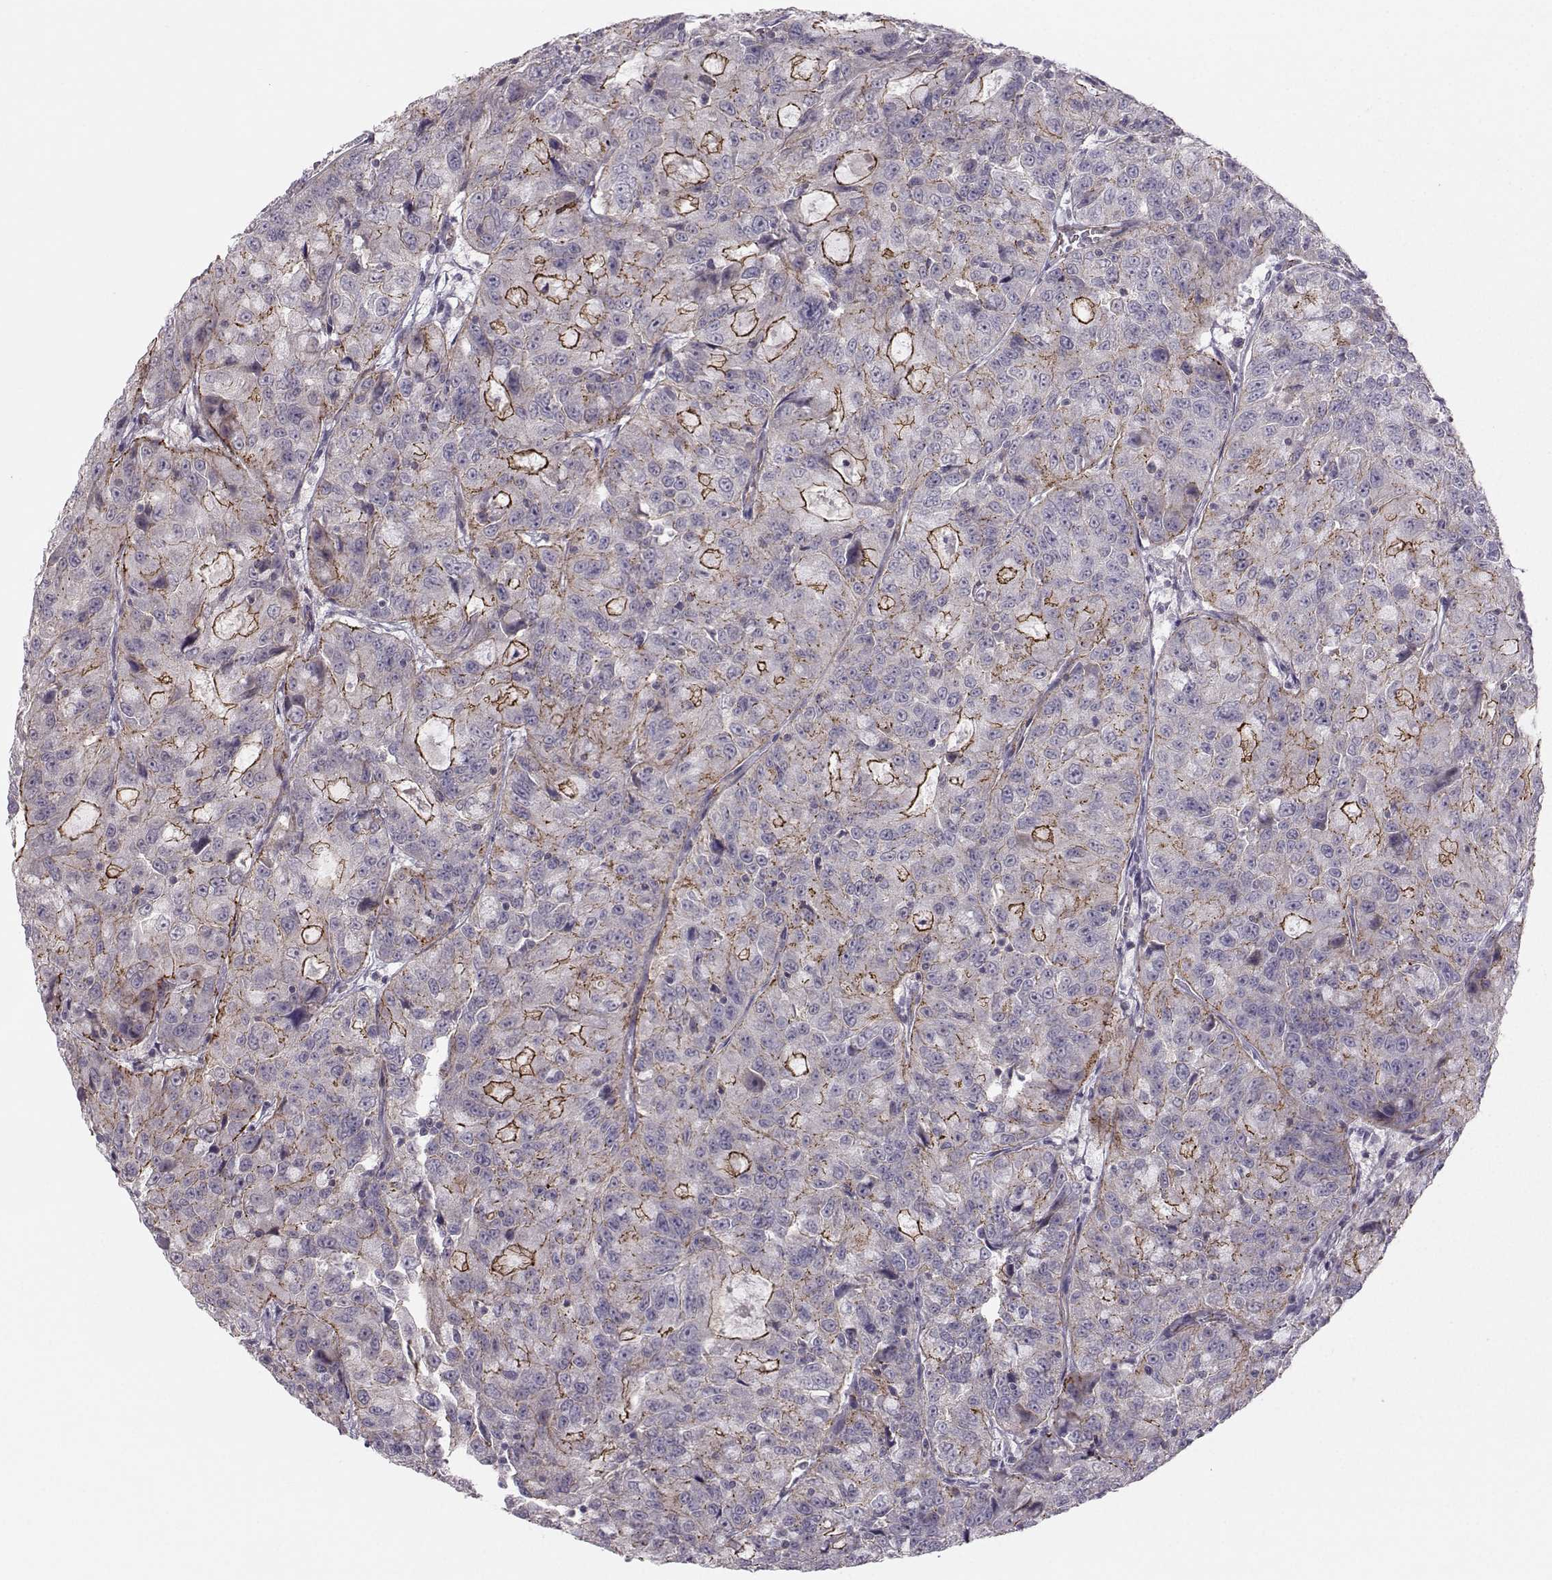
{"staining": {"intensity": "strong", "quantity": "25%-75%", "location": "cytoplasmic/membranous"}, "tissue": "urothelial cancer", "cell_type": "Tumor cells", "image_type": "cancer", "snomed": [{"axis": "morphology", "description": "Urothelial carcinoma, NOS"}, {"axis": "morphology", "description": "Urothelial carcinoma, High grade"}, {"axis": "topography", "description": "Urinary bladder"}], "caption": "Strong cytoplasmic/membranous staining is identified in about 25%-75% of tumor cells in urothelial carcinoma (high-grade).", "gene": "MAST1", "patient": {"sex": "female", "age": 73}}